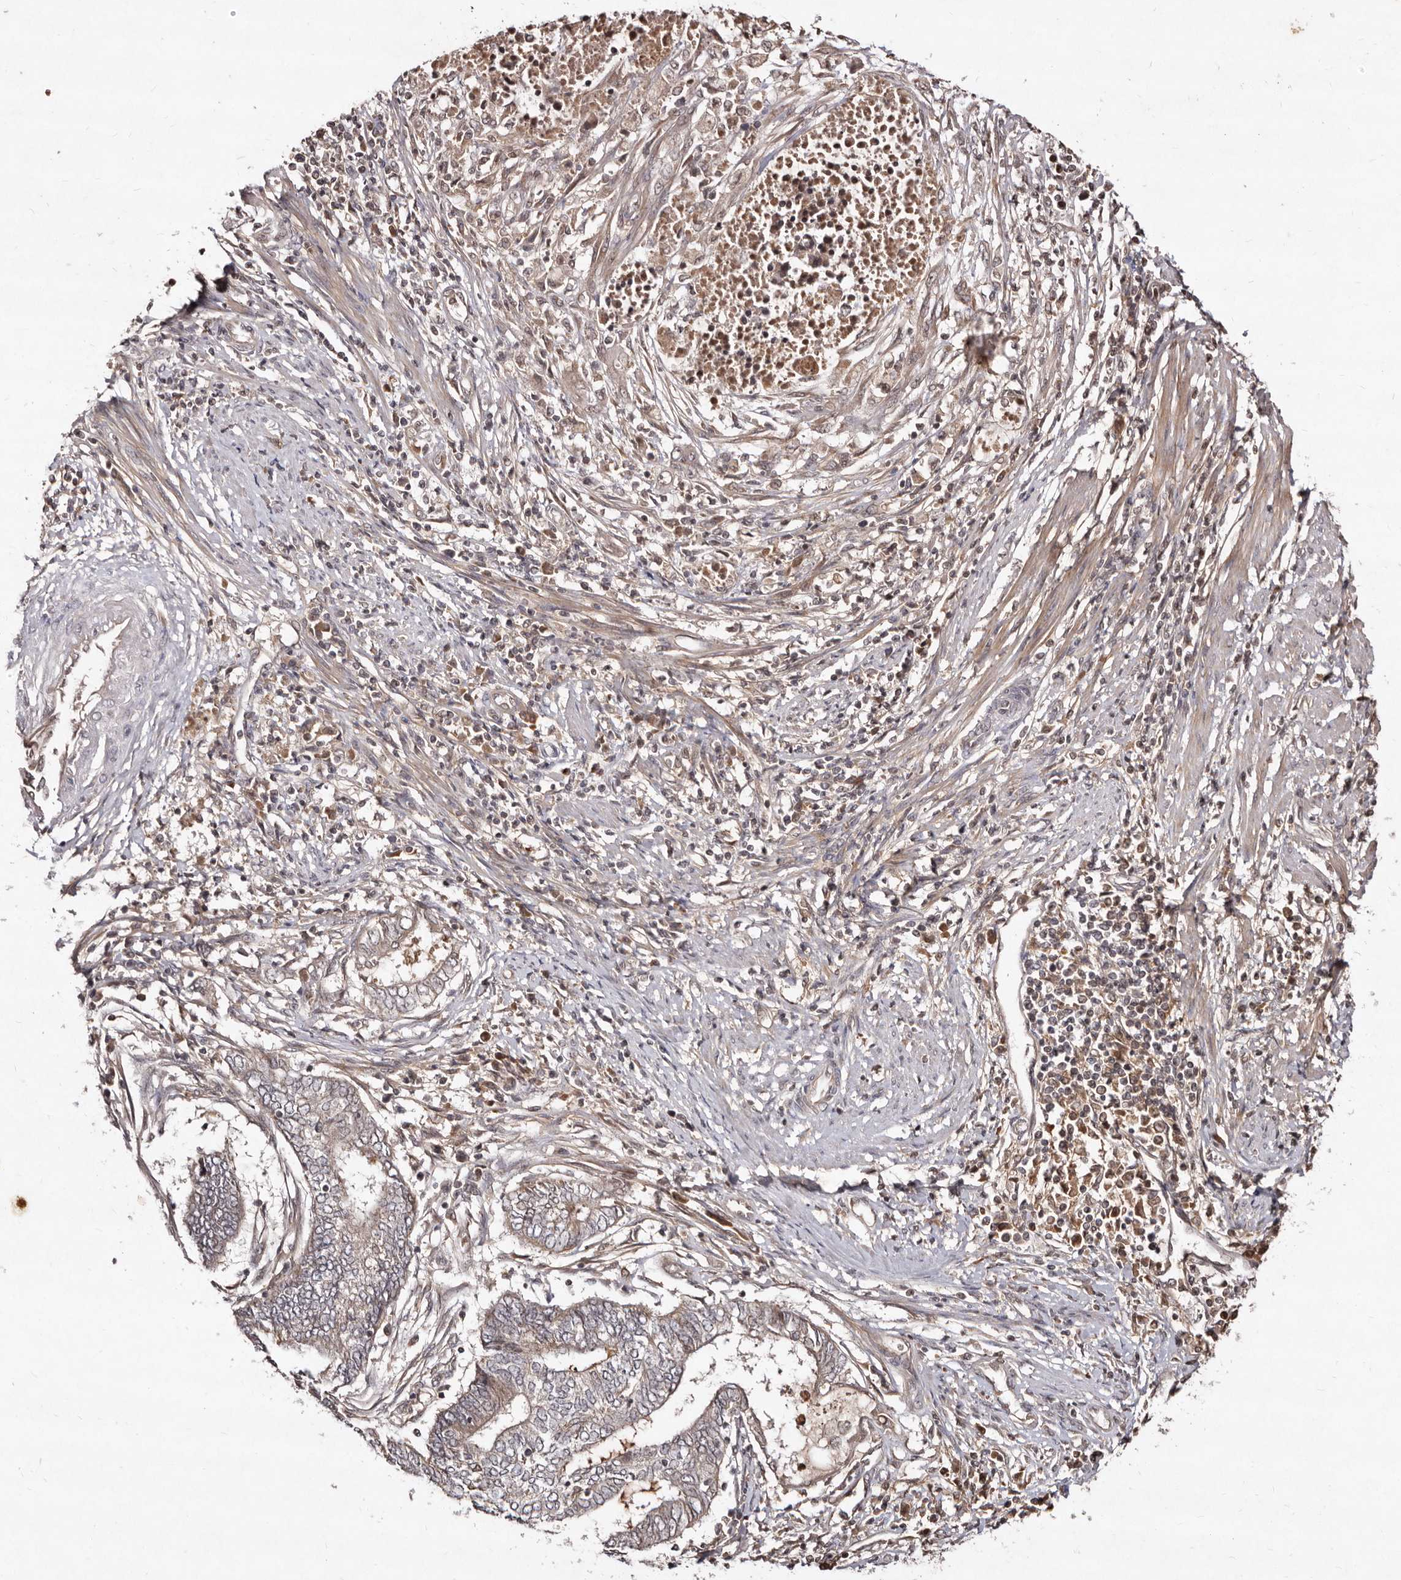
{"staining": {"intensity": "weak", "quantity": "25%-75%", "location": "cytoplasmic/membranous"}, "tissue": "endometrial cancer", "cell_type": "Tumor cells", "image_type": "cancer", "snomed": [{"axis": "morphology", "description": "Adenocarcinoma, NOS"}, {"axis": "topography", "description": "Uterus"}, {"axis": "topography", "description": "Endometrium"}], "caption": "Endometrial cancer (adenocarcinoma) stained with a protein marker exhibits weak staining in tumor cells.", "gene": "LCORL", "patient": {"sex": "female", "age": 70}}